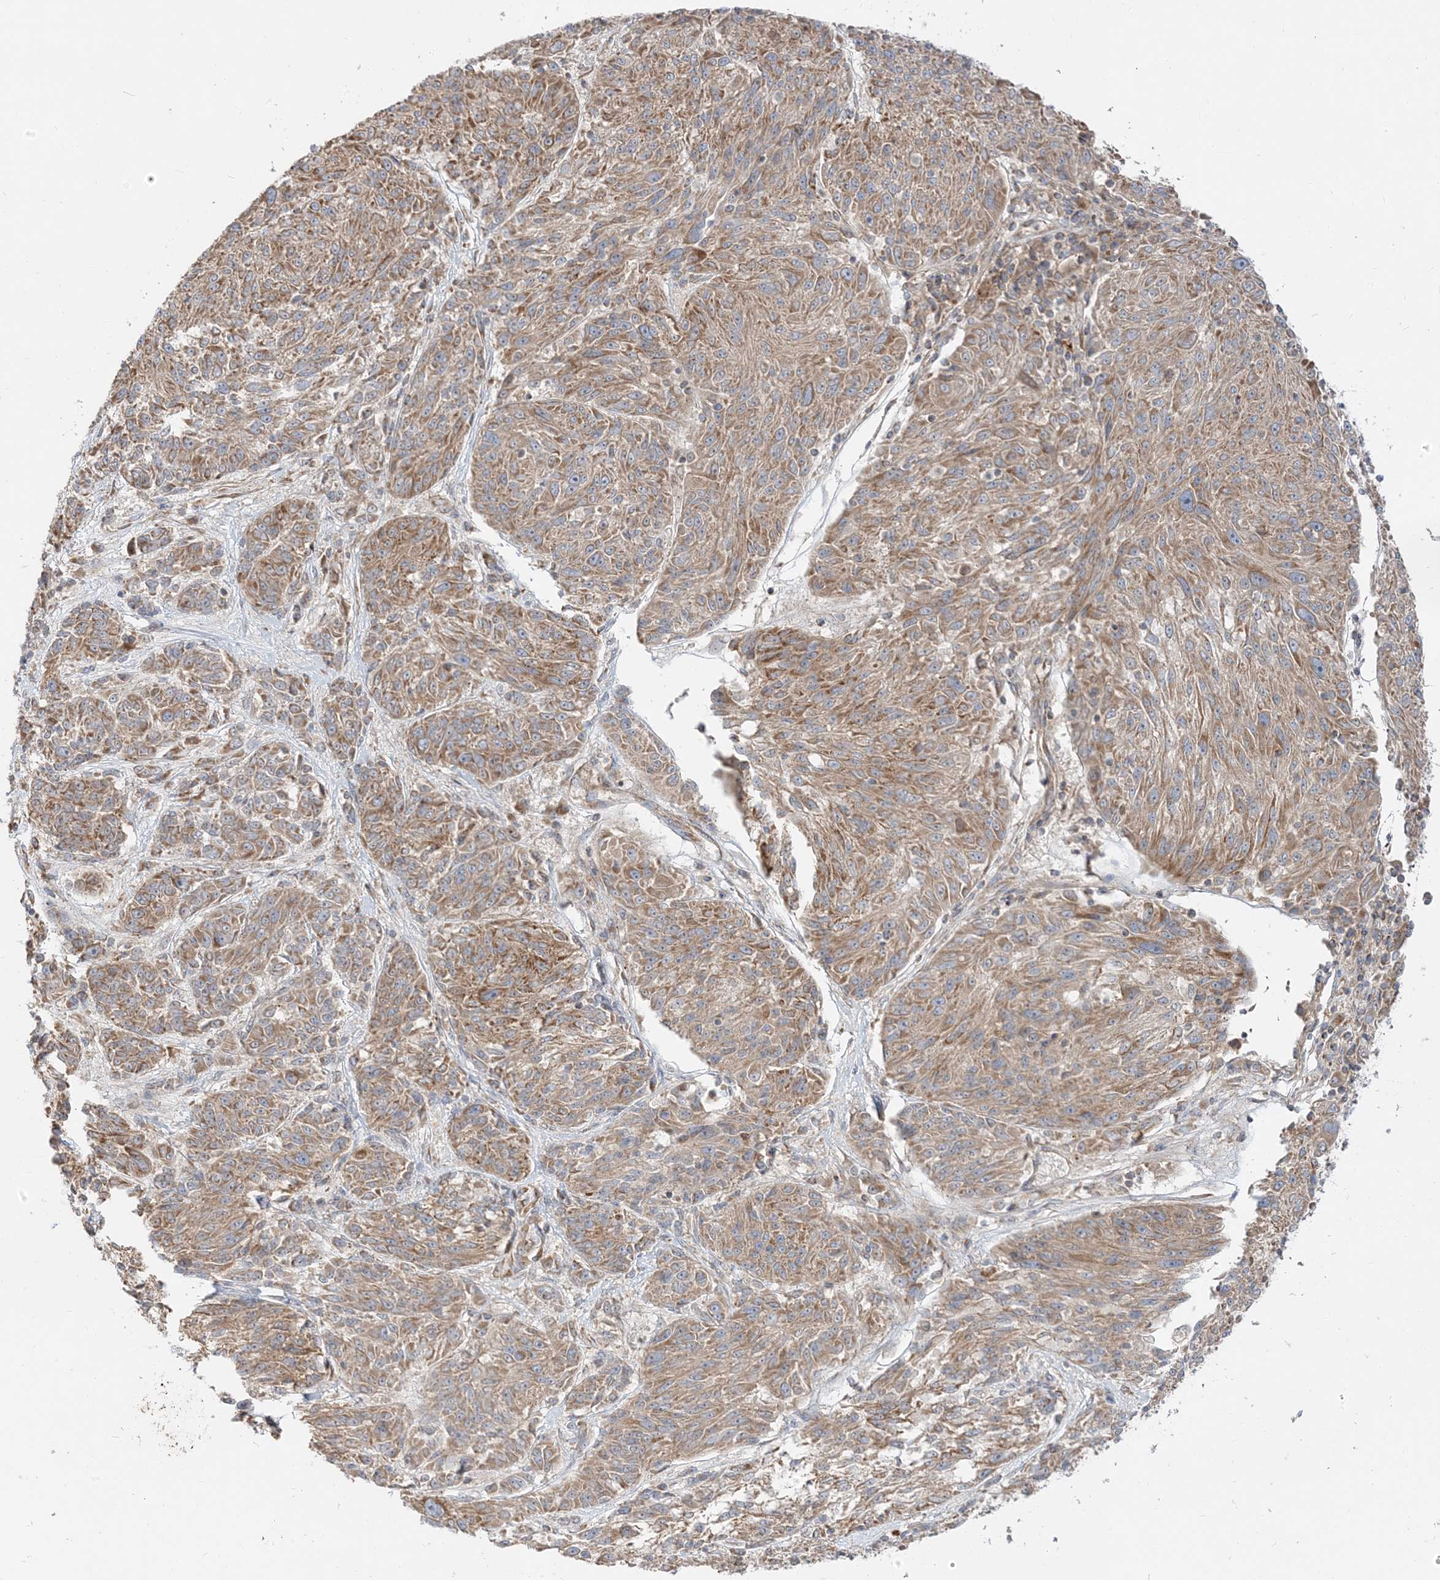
{"staining": {"intensity": "moderate", "quantity": ">75%", "location": "cytoplasmic/membranous"}, "tissue": "melanoma", "cell_type": "Tumor cells", "image_type": "cancer", "snomed": [{"axis": "morphology", "description": "Malignant melanoma, NOS"}, {"axis": "topography", "description": "Skin"}], "caption": "Malignant melanoma stained for a protein (brown) shows moderate cytoplasmic/membranous positive staining in about >75% of tumor cells.", "gene": "AARS2", "patient": {"sex": "male", "age": 53}}